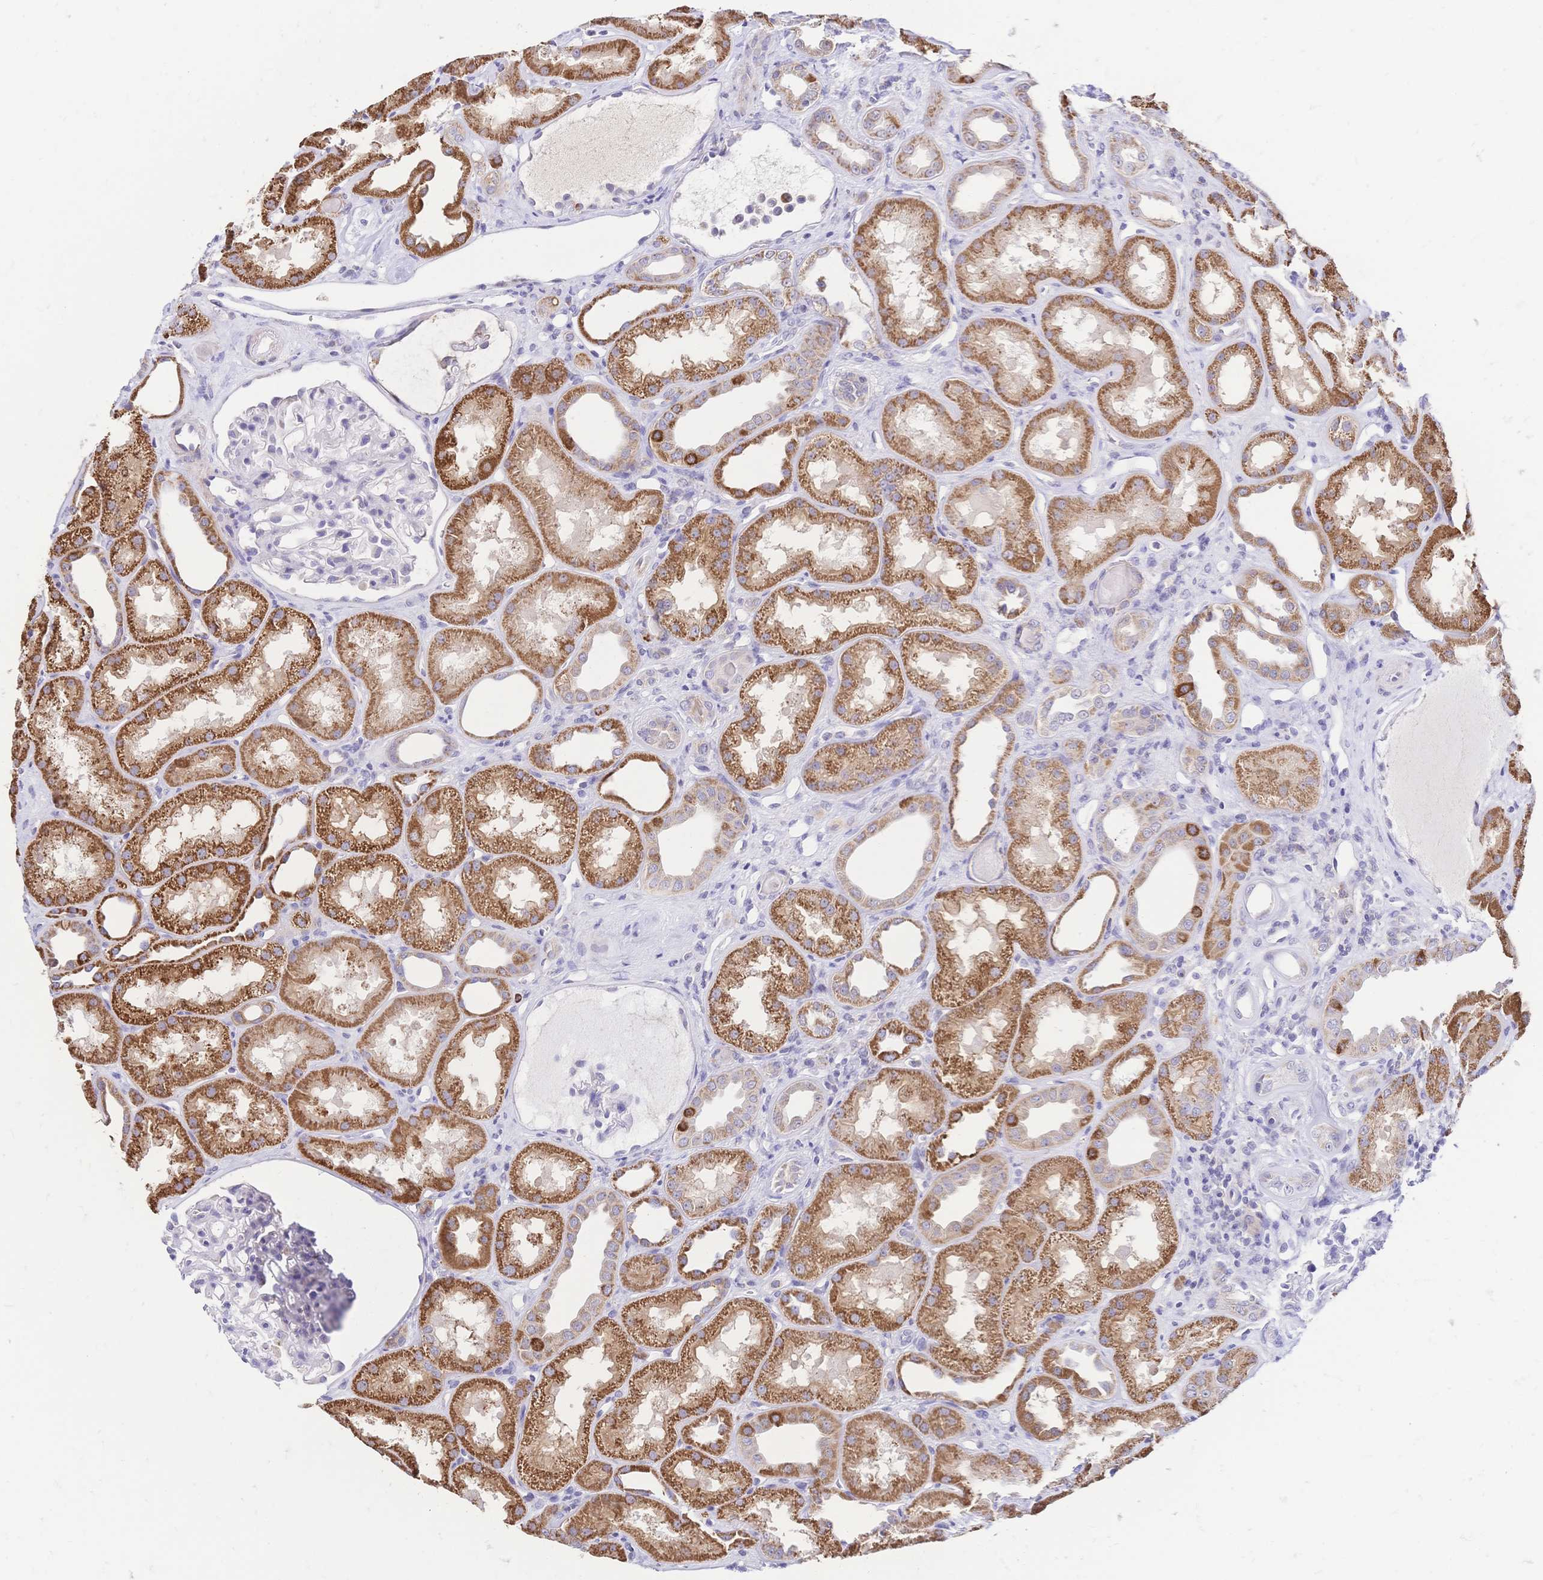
{"staining": {"intensity": "negative", "quantity": "none", "location": "none"}, "tissue": "kidney", "cell_type": "Cells in glomeruli", "image_type": "normal", "snomed": [{"axis": "morphology", "description": "Normal tissue, NOS"}, {"axis": "topography", "description": "Kidney"}], "caption": "This image is of benign kidney stained with immunohistochemistry (IHC) to label a protein in brown with the nuclei are counter-stained blue. There is no expression in cells in glomeruli. (DAB IHC, high magnification).", "gene": "CLEC18A", "patient": {"sex": "male", "age": 61}}